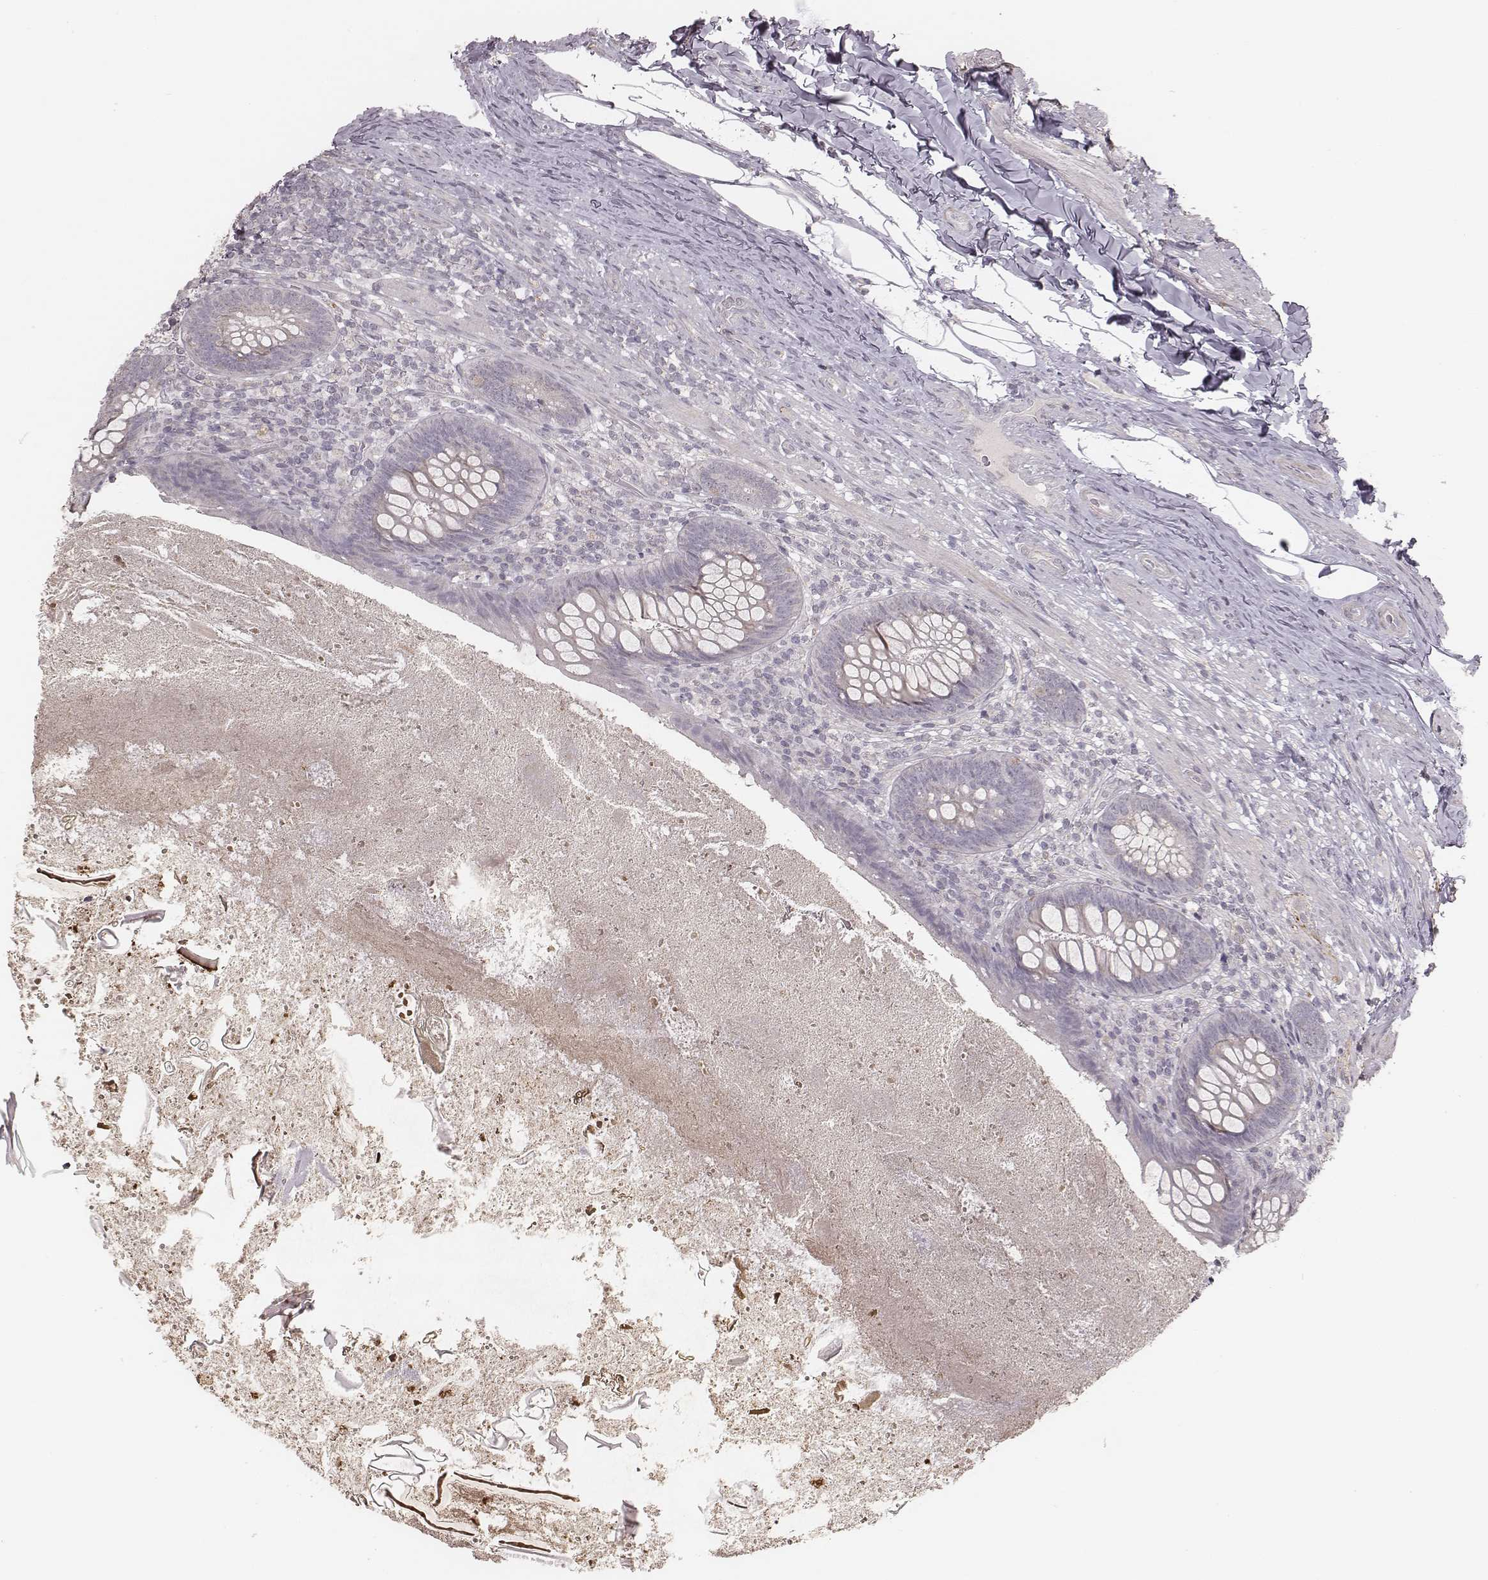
{"staining": {"intensity": "negative", "quantity": "none", "location": "none"}, "tissue": "appendix", "cell_type": "Glandular cells", "image_type": "normal", "snomed": [{"axis": "morphology", "description": "Normal tissue, NOS"}, {"axis": "topography", "description": "Appendix"}], "caption": "High power microscopy micrograph of an IHC micrograph of normal appendix, revealing no significant expression in glandular cells. (Stains: DAB IHC with hematoxylin counter stain, Microscopy: brightfield microscopy at high magnification).", "gene": "SLC7A4", "patient": {"sex": "male", "age": 47}}